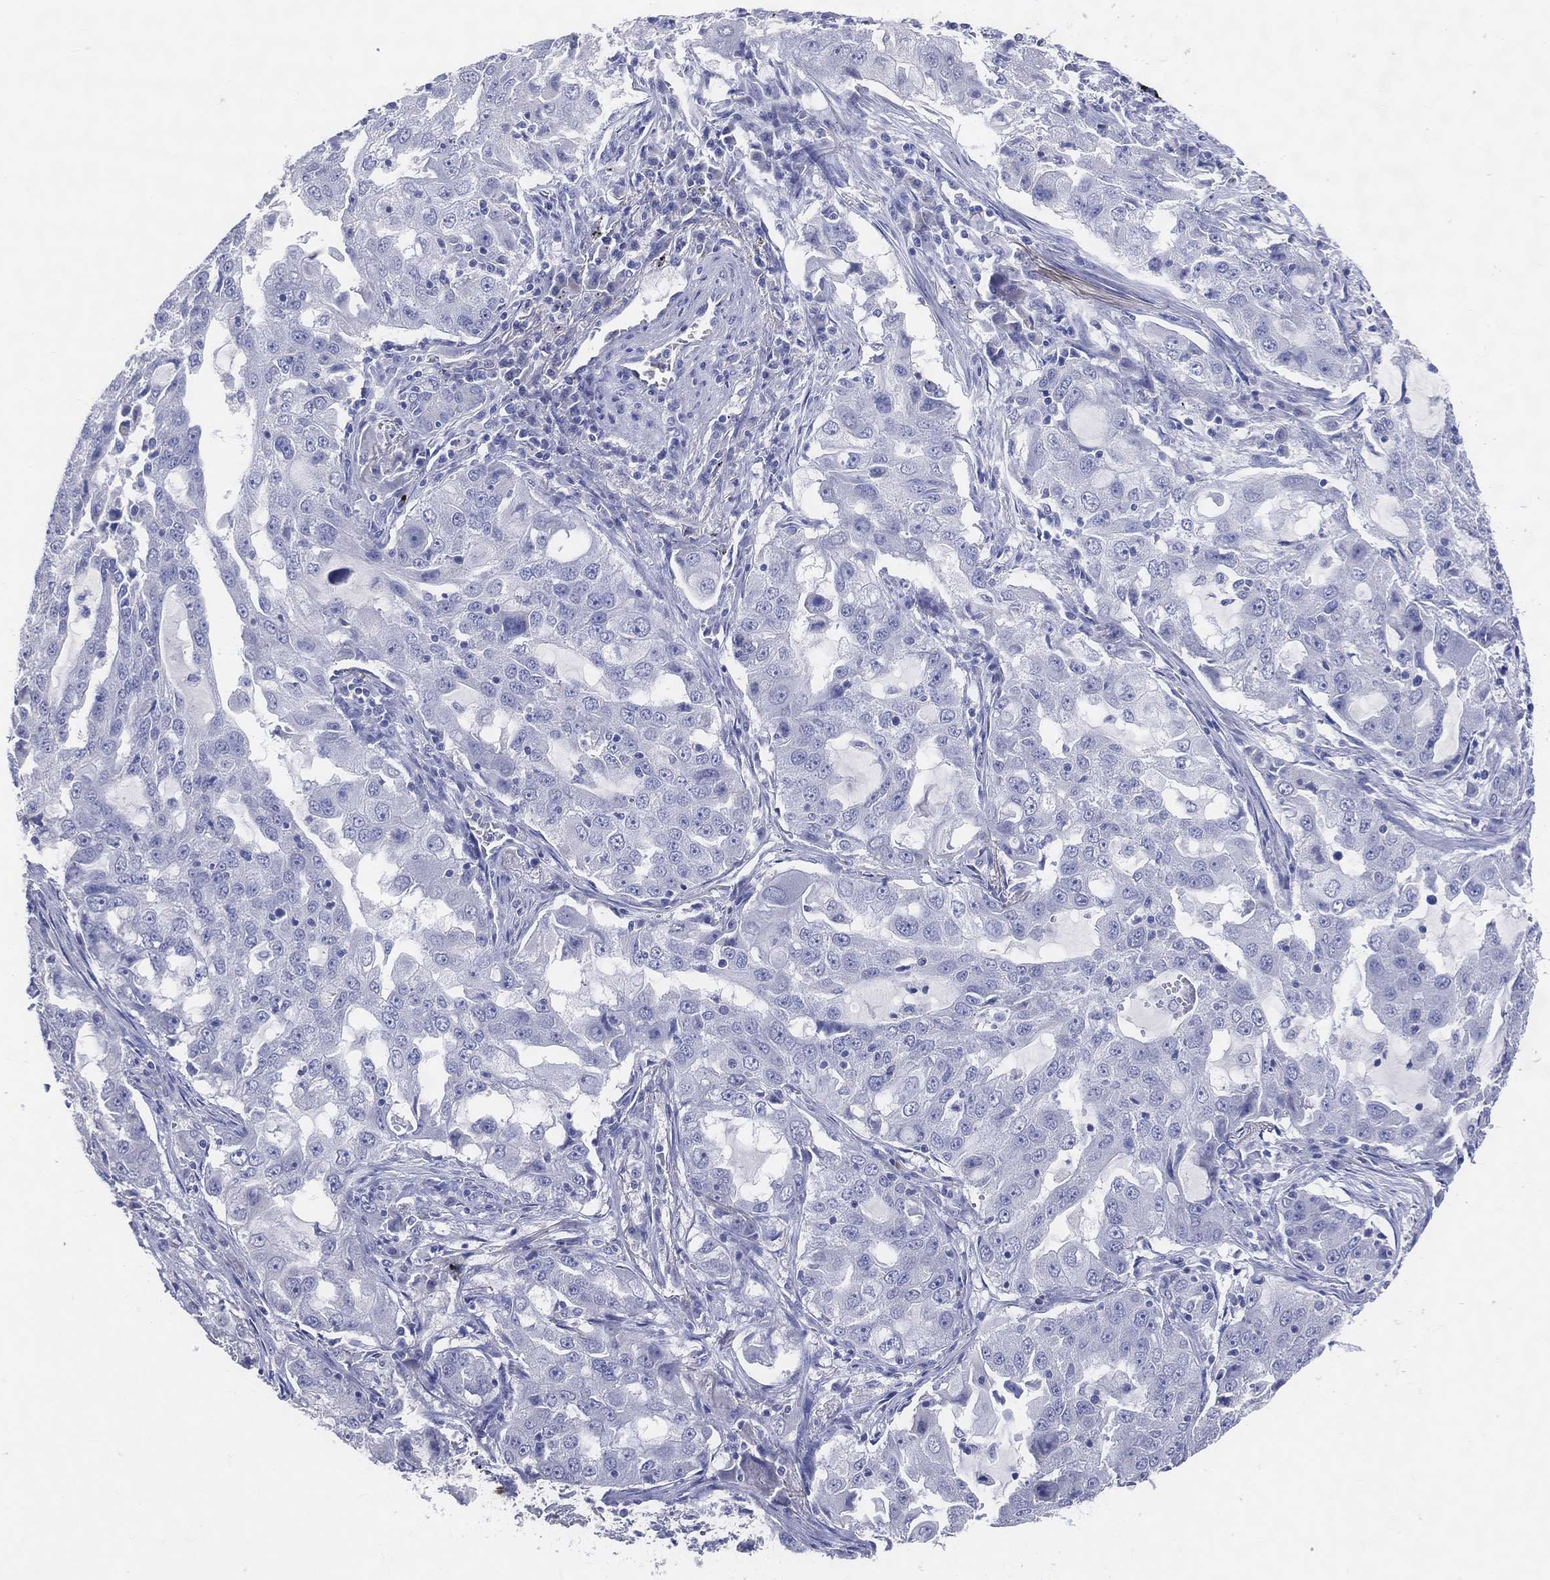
{"staining": {"intensity": "negative", "quantity": "none", "location": "none"}, "tissue": "lung cancer", "cell_type": "Tumor cells", "image_type": "cancer", "snomed": [{"axis": "morphology", "description": "Adenocarcinoma, NOS"}, {"axis": "topography", "description": "Lung"}], "caption": "DAB (3,3'-diaminobenzidine) immunohistochemical staining of lung adenocarcinoma exhibits no significant positivity in tumor cells.", "gene": "DNAH6", "patient": {"sex": "female", "age": 61}}